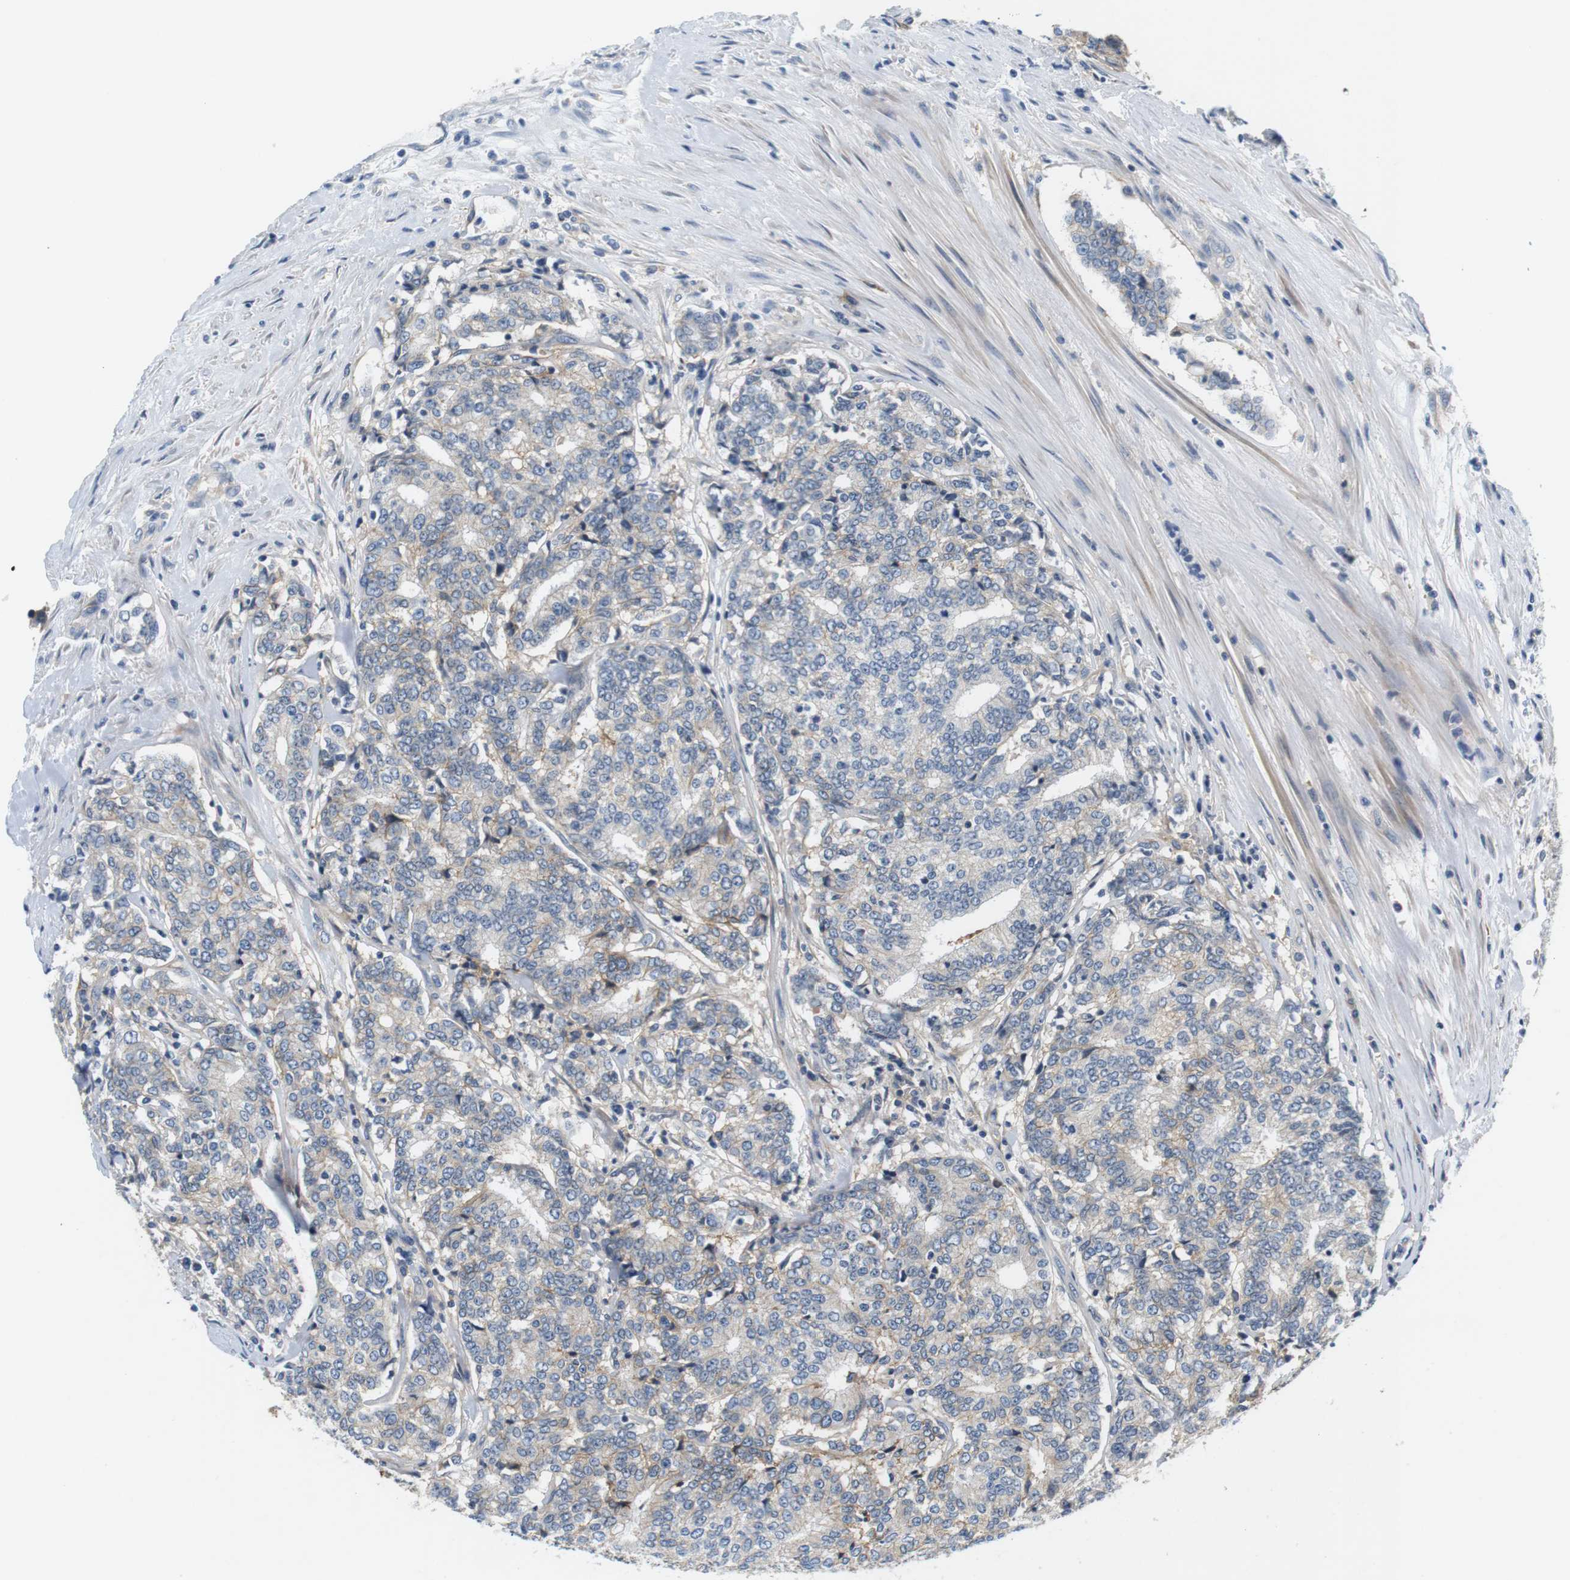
{"staining": {"intensity": "weak", "quantity": "25%-75%", "location": "cytoplasmic/membranous"}, "tissue": "prostate cancer", "cell_type": "Tumor cells", "image_type": "cancer", "snomed": [{"axis": "morphology", "description": "Normal tissue, NOS"}, {"axis": "morphology", "description": "Adenocarcinoma, High grade"}, {"axis": "topography", "description": "Prostate"}, {"axis": "topography", "description": "Seminal veicle"}], "caption": "Protein staining of high-grade adenocarcinoma (prostate) tissue shows weak cytoplasmic/membranous staining in about 25%-75% of tumor cells.", "gene": "SLC30A1", "patient": {"sex": "male", "age": 55}}